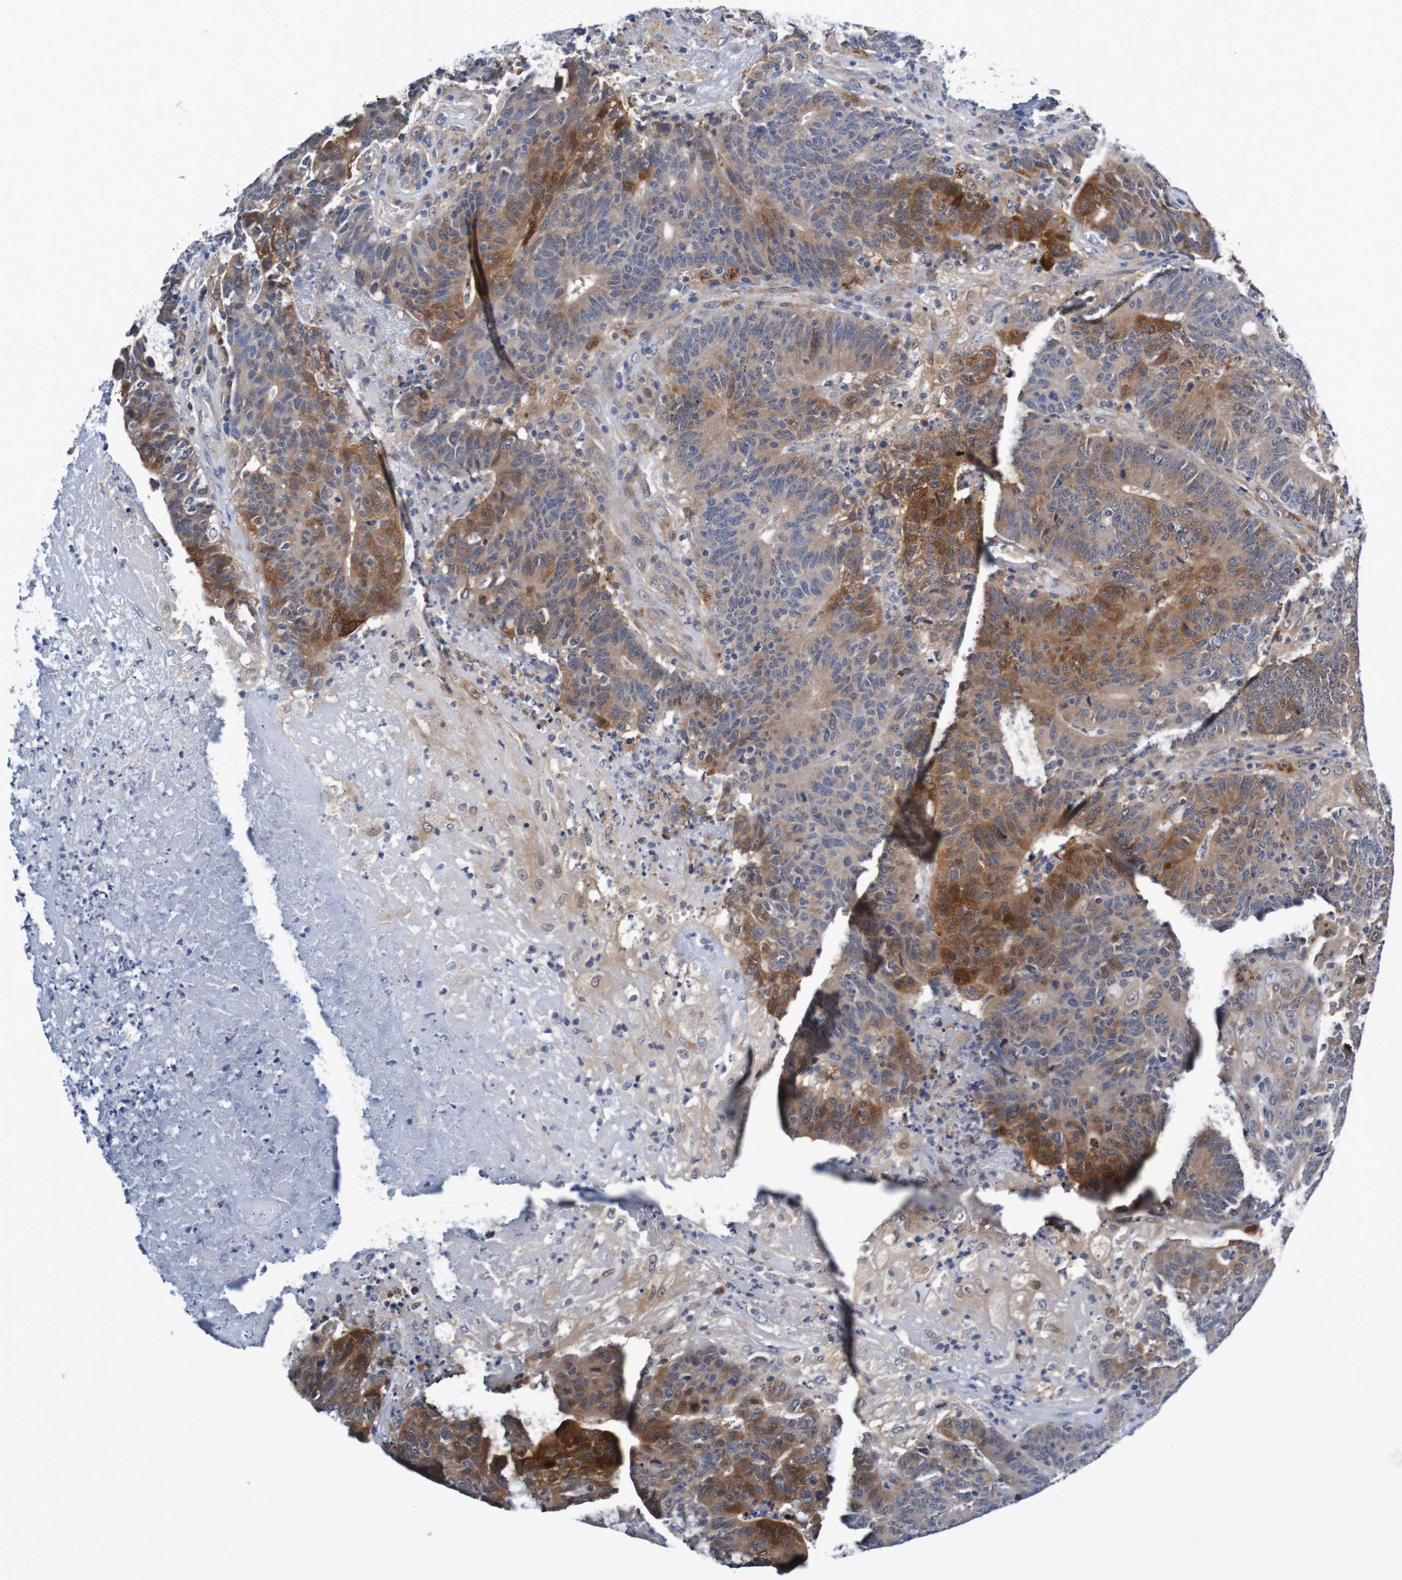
{"staining": {"intensity": "moderate", "quantity": ">75%", "location": "cytoplasmic/membranous"}, "tissue": "colorectal cancer", "cell_type": "Tumor cells", "image_type": "cancer", "snomed": [{"axis": "morphology", "description": "Normal tissue, NOS"}, {"axis": "morphology", "description": "Adenocarcinoma, NOS"}, {"axis": "topography", "description": "Colon"}], "caption": "A medium amount of moderate cytoplasmic/membranous staining is seen in approximately >75% of tumor cells in colorectal cancer (adenocarcinoma) tissue. The protein is stained brown, and the nuclei are stained in blue (DAB IHC with brightfield microscopy, high magnification).", "gene": "CPED1", "patient": {"sex": "female", "age": 75}}